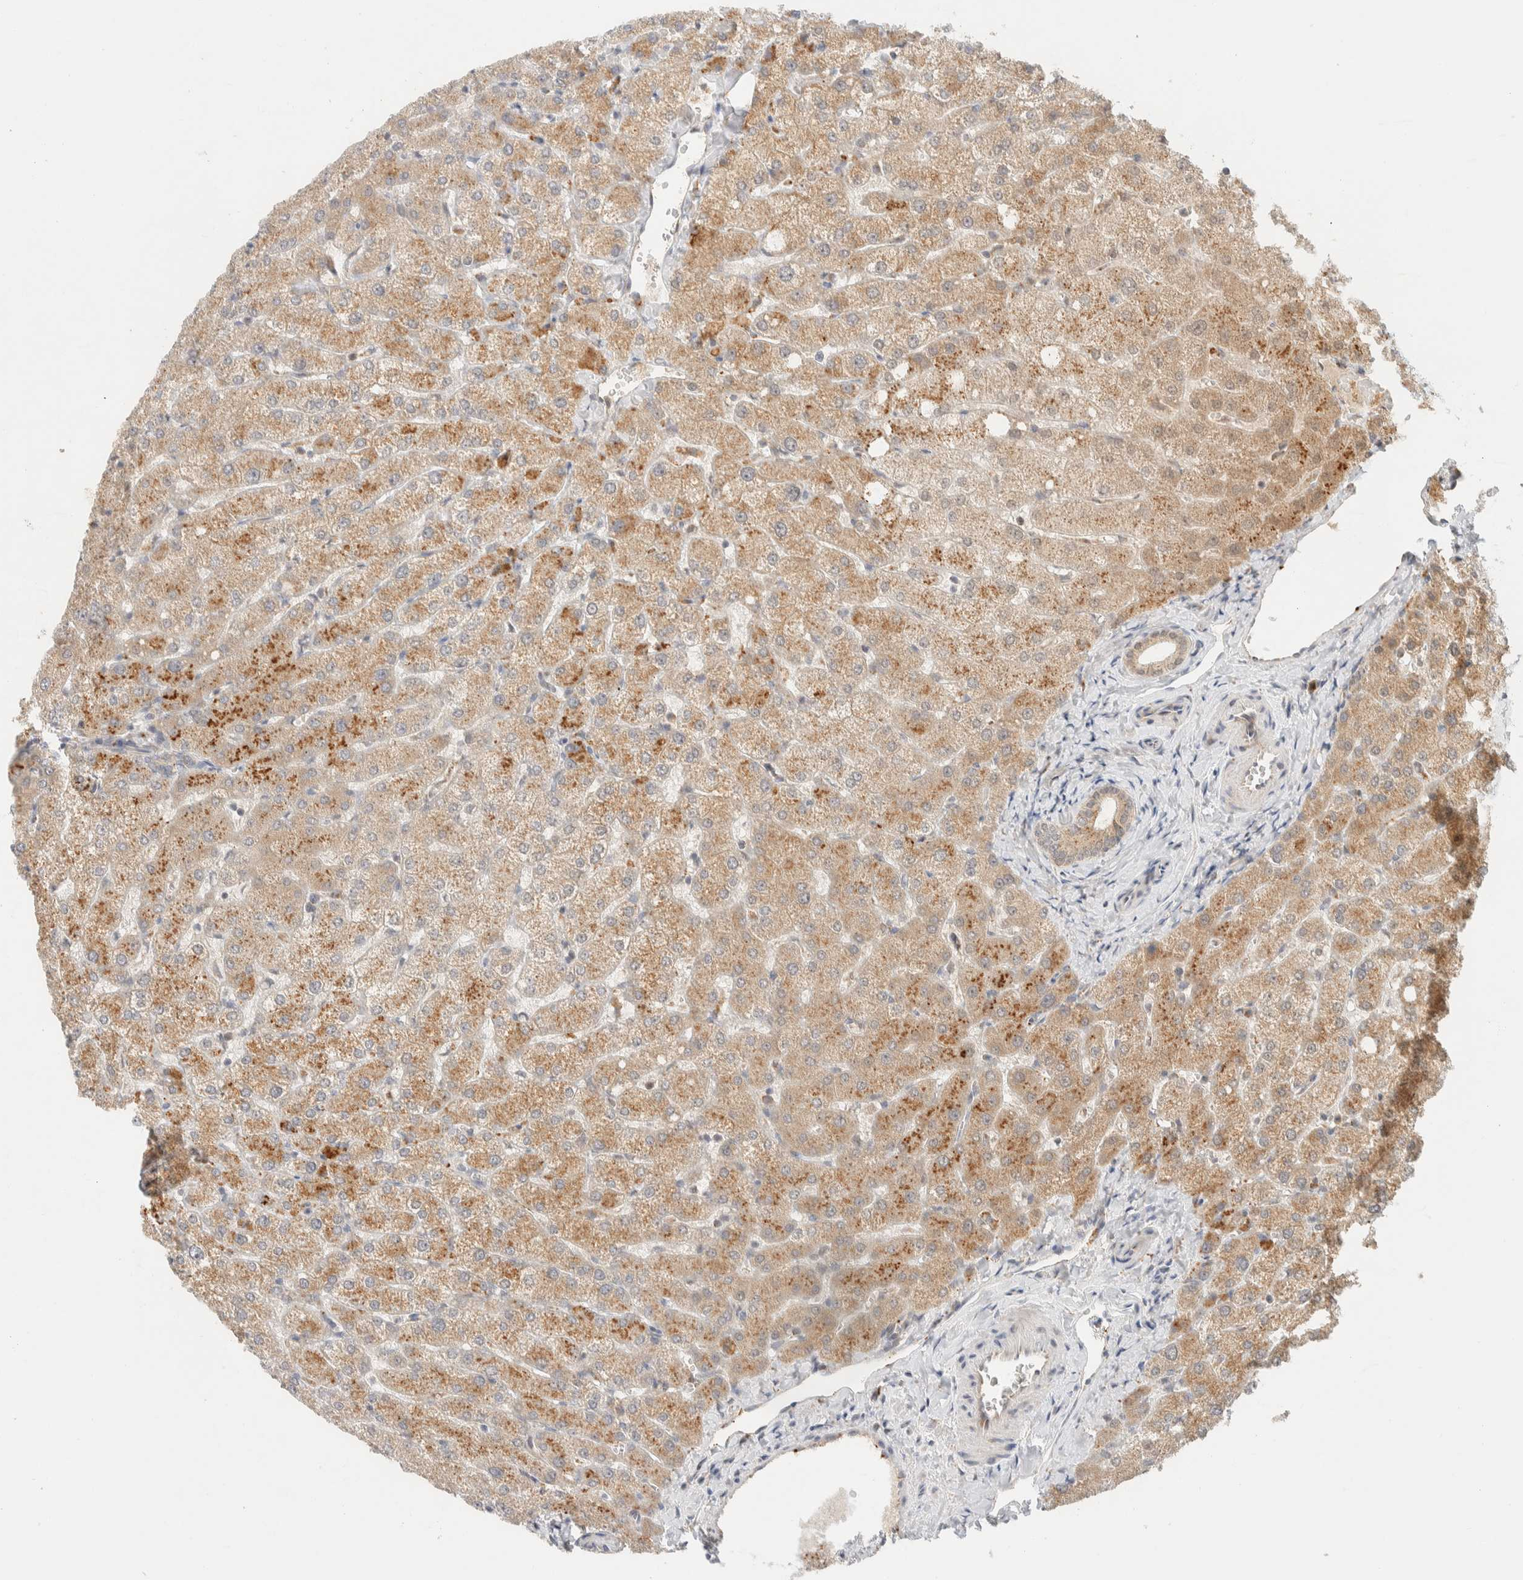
{"staining": {"intensity": "moderate", "quantity": "25%-75%", "location": "cytoplasmic/membranous"}, "tissue": "liver", "cell_type": "Cholangiocytes", "image_type": "normal", "snomed": [{"axis": "morphology", "description": "Normal tissue, NOS"}, {"axis": "topography", "description": "Liver"}], "caption": "A brown stain highlights moderate cytoplasmic/membranous expression of a protein in cholangiocytes of normal human liver.", "gene": "MRPL41", "patient": {"sex": "female", "age": 54}}